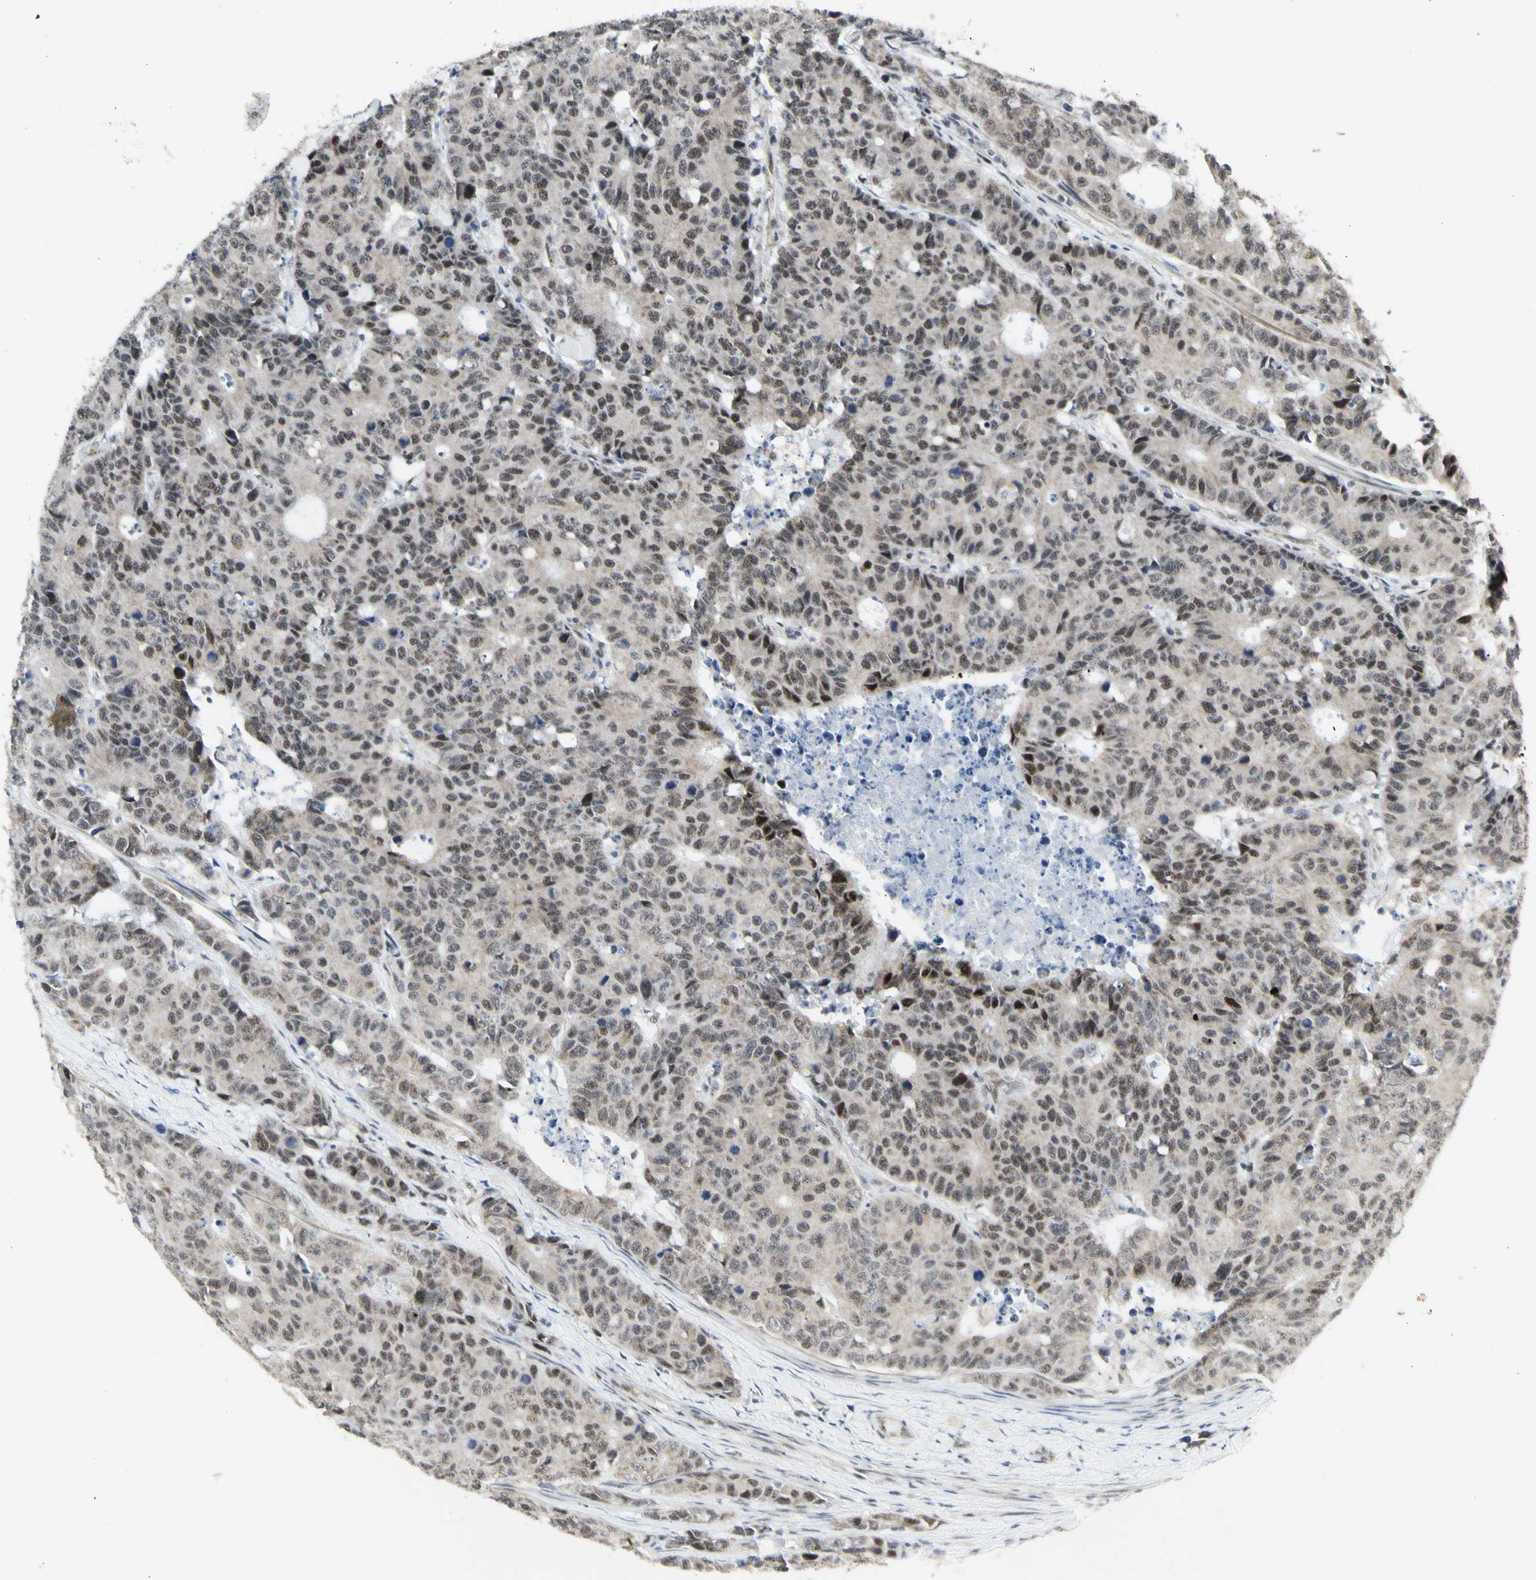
{"staining": {"intensity": "moderate", "quantity": ">75%", "location": "nuclear"}, "tissue": "colorectal cancer", "cell_type": "Tumor cells", "image_type": "cancer", "snomed": [{"axis": "morphology", "description": "Adenocarcinoma, NOS"}, {"axis": "topography", "description": "Colon"}], "caption": "This photomicrograph reveals immunohistochemistry staining of human colorectal adenocarcinoma, with medium moderate nuclear expression in about >75% of tumor cells.", "gene": "DHRS7B", "patient": {"sex": "female", "age": 86}}